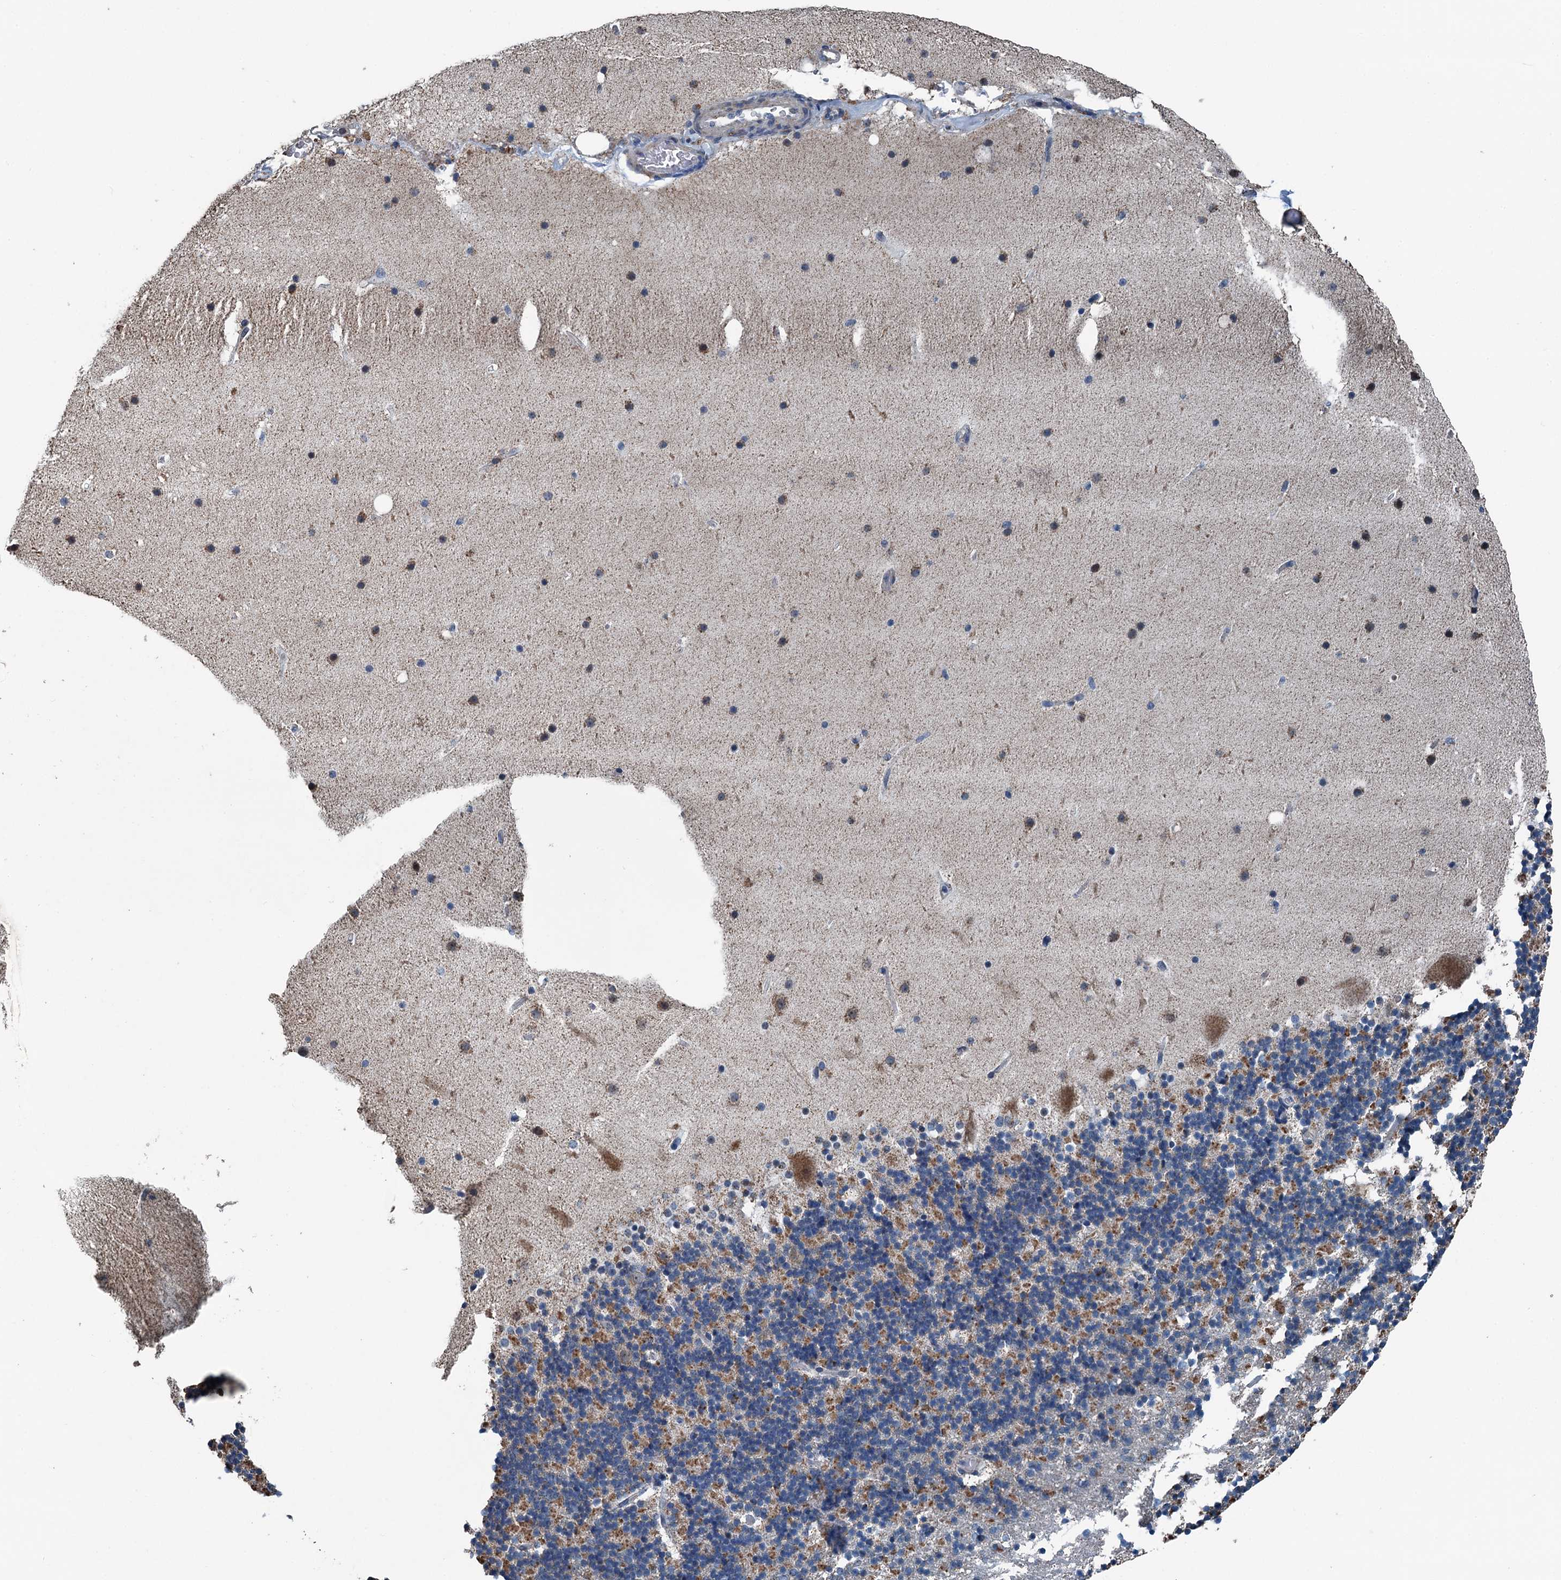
{"staining": {"intensity": "moderate", "quantity": "25%-75%", "location": "cytoplasmic/membranous"}, "tissue": "cerebellum", "cell_type": "Cells in granular layer", "image_type": "normal", "snomed": [{"axis": "morphology", "description": "Normal tissue, NOS"}, {"axis": "topography", "description": "Cerebellum"}], "caption": "Immunohistochemical staining of normal cerebellum shows moderate cytoplasmic/membranous protein staining in approximately 25%-75% of cells in granular layer.", "gene": "TRPT1", "patient": {"sex": "male", "age": 57}}